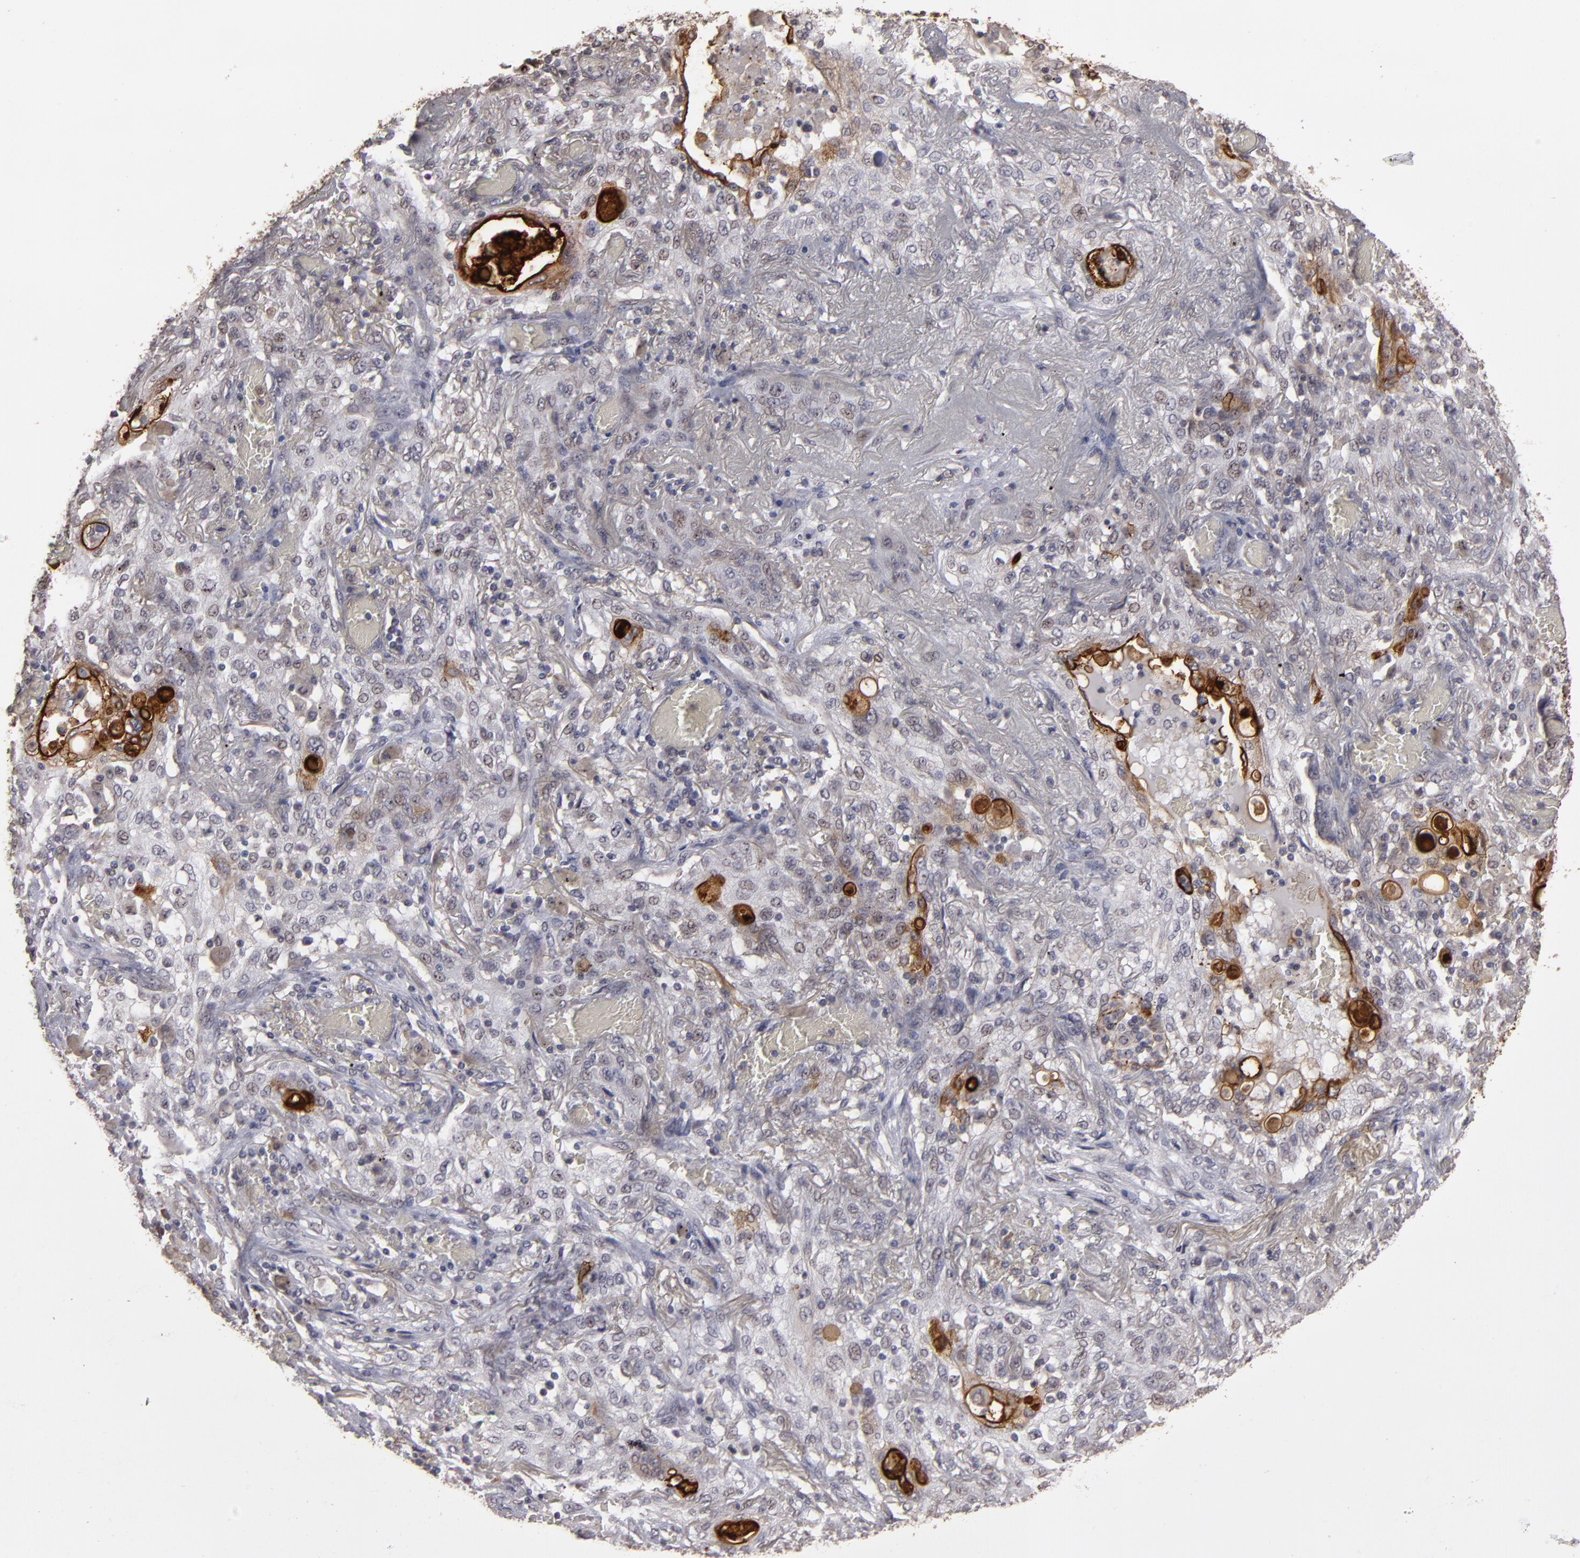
{"staining": {"intensity": "negative", "quantity": "none", "location": "none"}, "tissue": "lung cancer", "cell_type": "Tumor cells", "image_type": "cancer", "snomed": [{"axis": "morphology", "description": "Squamous cell carcinoma, NOS"}, {"axis": "topography", "description": "Lung"}], "caption": "Immunohistochemistry (IHC) of squamous cell carcinoma (lung) demonstrates no positivity in tumor cells.", "gene": "CD55", "patient": {"sex": "female", "age": 47}}